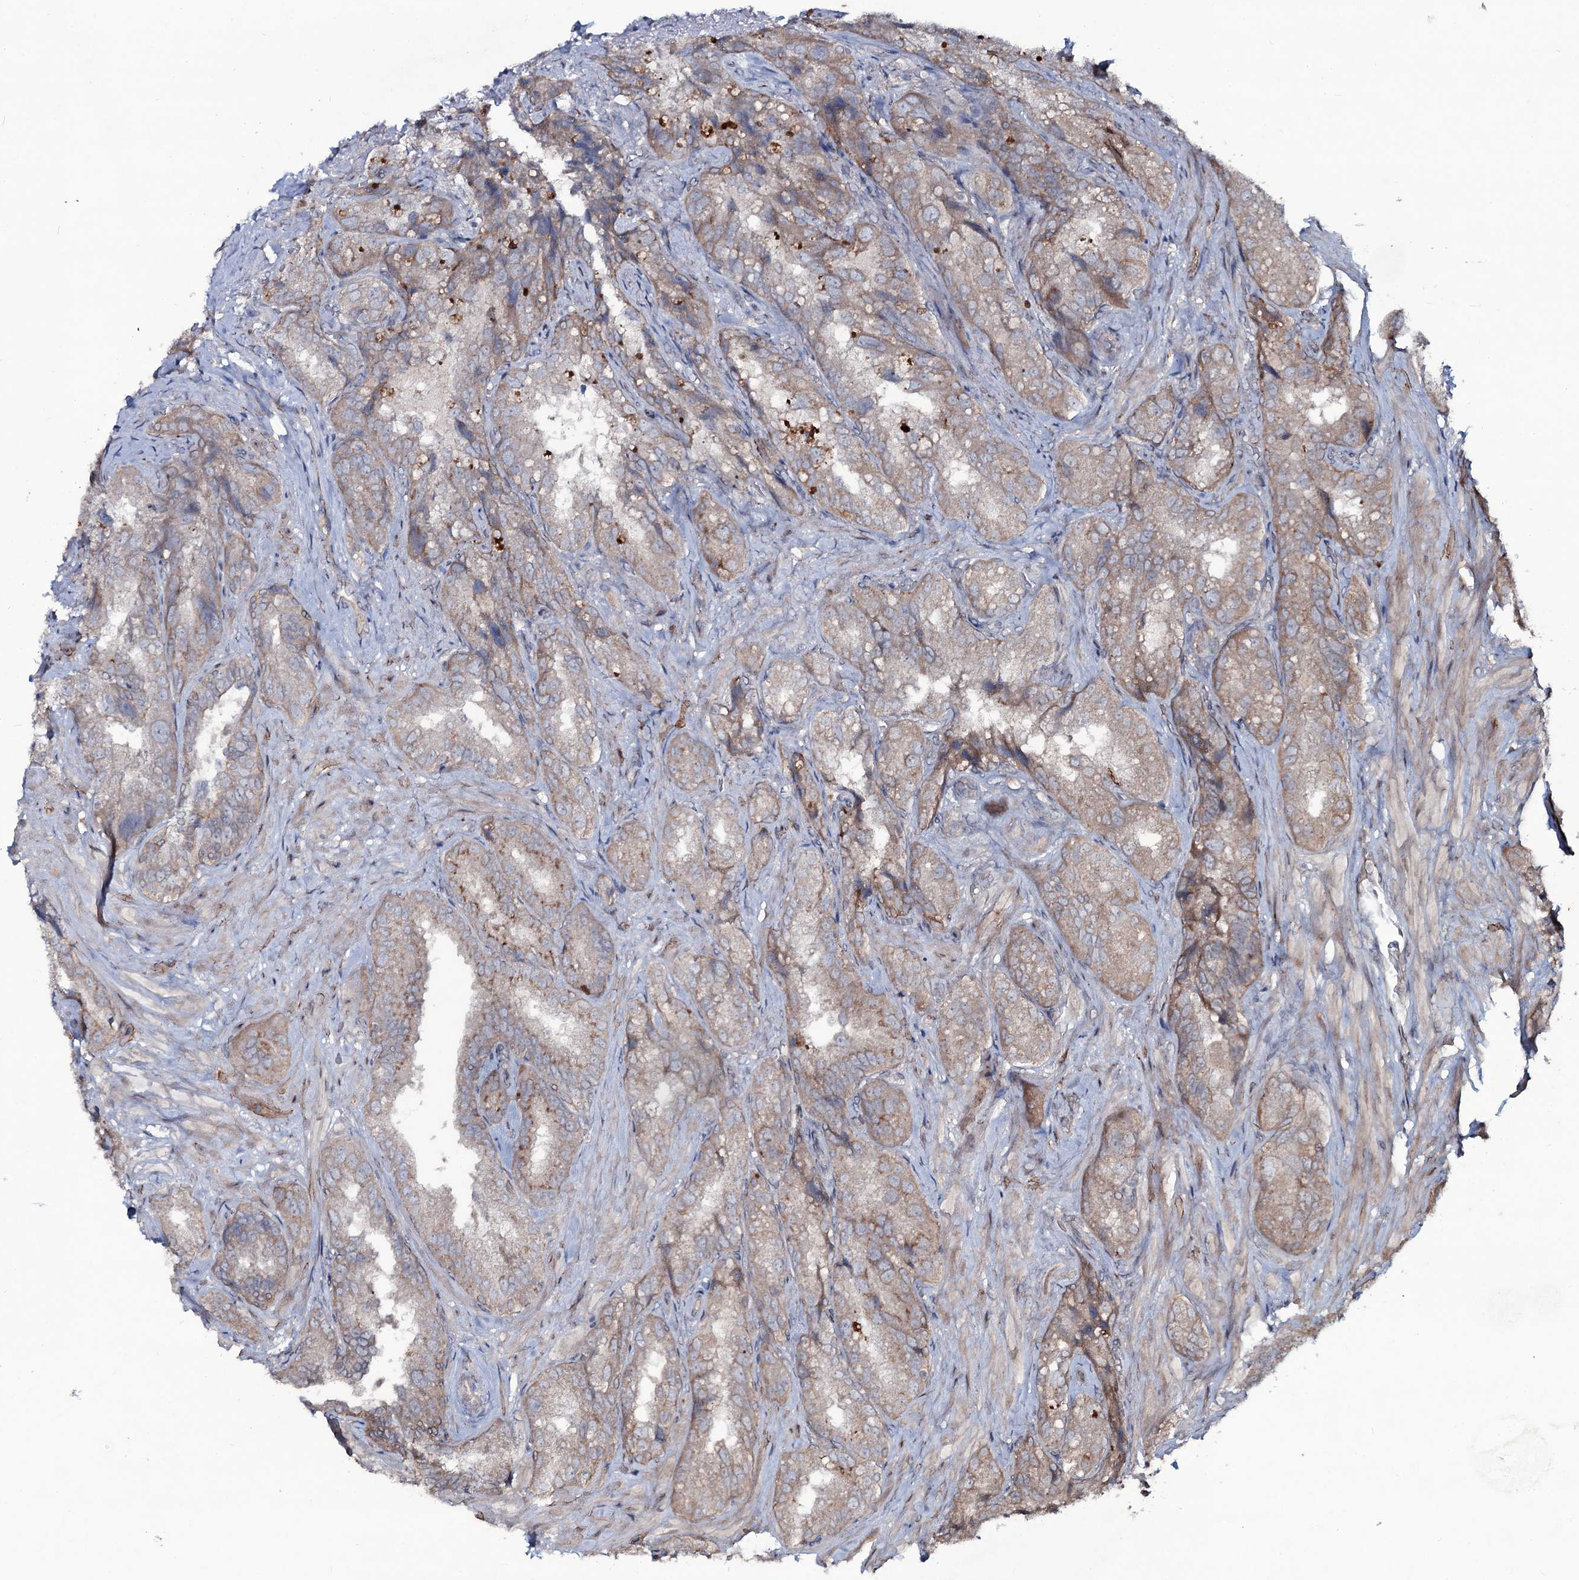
{"staining": {"intensity": "moderate", "quantity": "25%-75%", "location": "cytoplasmic/membranous"}, "tissue": "seminal vesicle", "cell_type": "Glandular cells", "image_type": "normal", "snomed": [{"axis": "morphology", "description": "Normal tissue, NOS"}, {"axis": "topography", "description": "Prostate and seminal vesicle, NOS"}, {"axis": "topography", "description": "Prostate"}, {"axis": "topography", "description": "Seminal veicle"}], "caption": "Brown immunohistochemical staining in normal human seminal vesicle displays moderate cytoplasmic/membranous positivity in approximately 25%-75% of glandular cells. The staining was performed using DAB (3,3'-diaminobenzidine) to visualize the protein expression in brown, while the nuclei were stained in blue with hematoxylin (Magnification: 20x).", "gene": "SNAP23", "patient": {"sex": "male", "age": 67}}